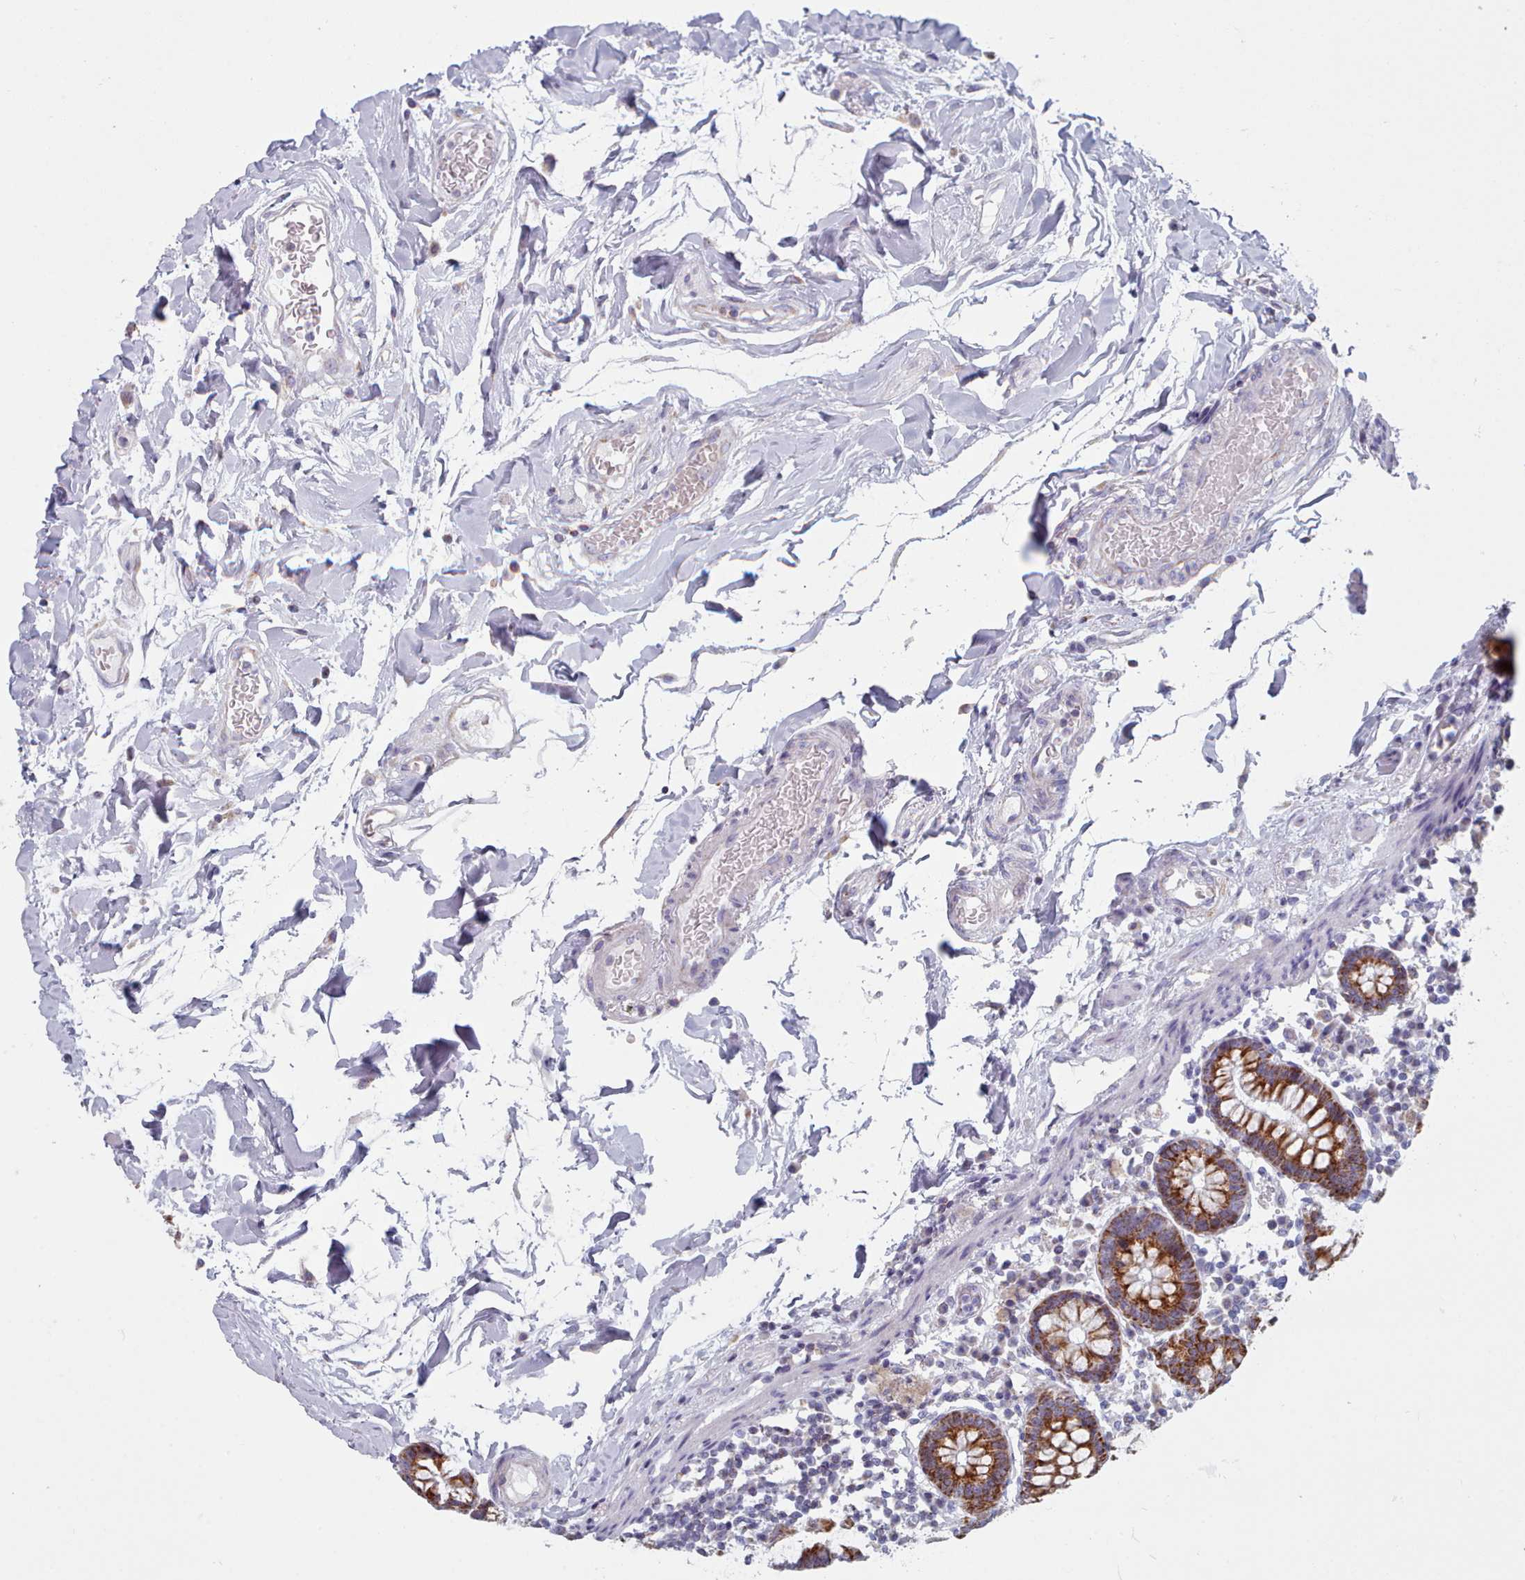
{"staining": {"intensity": "negative", "quantity": "none", "location": "none"}, "tissue": "colon", "cell_type": "Endothelial cells", "image_type": "normal", "snomed": [{"axis": "morphology", "description": "Normal tissue, NOS"}, {"axis": "topography", "description": "Colon"}], "caption": "Immunohistochemistry of unremarkable human colon displays no positivity in endothelial cells.", "gene": "FAM170B", "patient": {"sex": "female", "age": 79}}